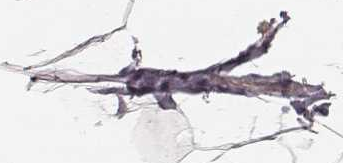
{"staining": {"intensity": "negative", "quantity": "none", "location": "none"}, "tissue": "breast", "cell_type": "Adipocytes", "image_type": "normal", "snomed": [{"axis": "morphology", "description": "Normal tissue, NOS"}, {"axis": "topography", "description": "Breast"}], "caption": "Human breast stained for a protein using IHC reveals no positivity in adipocytes.", "gene": "IQCG", "patient": {"sex": "female", "age": 32}}